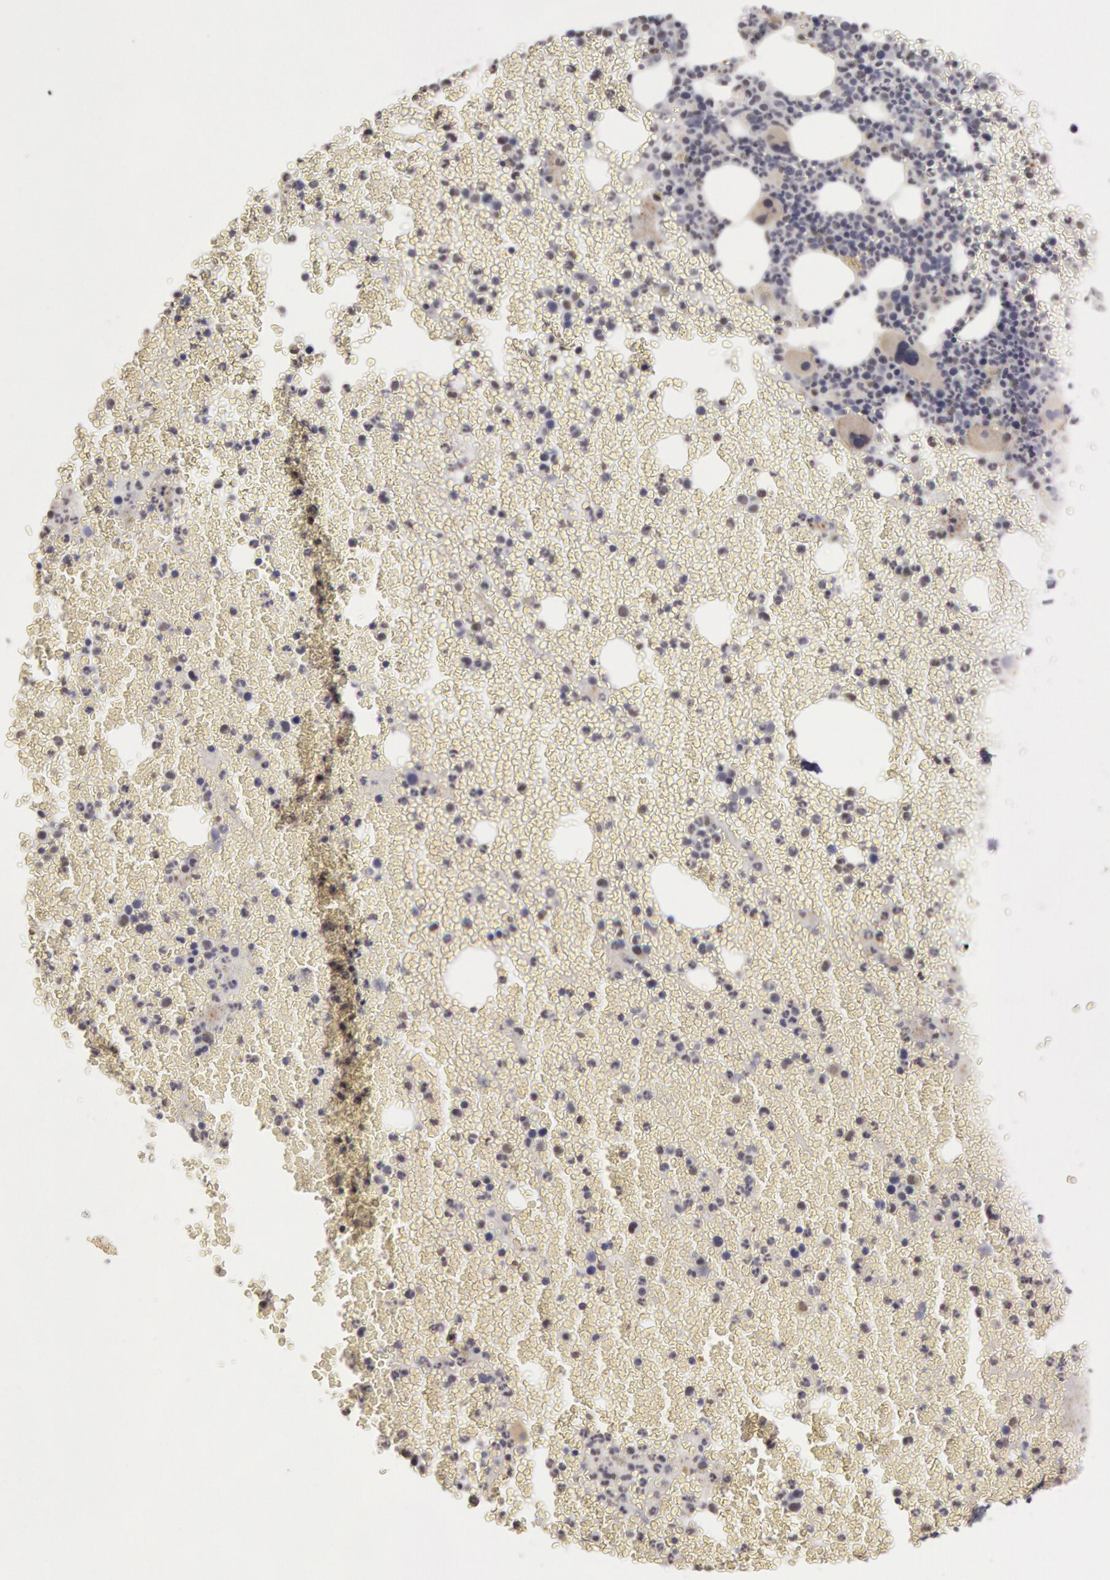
{"staining": {"intensity": "negative", "quantity": "none", "location": "none"}, "tissue": "bone marrow", "cell_type": "Hematopoietic cells", "image_type": "normal", "snomed": [{"axis": "morphology", "description": "Normal tissue, NOS"}, {"axis": "topography", "description": "Bone marrow"}], "caption": "Immunohistochemistry (IHC) histopathology image of unremarkable bone marrow: bone marrow stained with DAB (3,3'-diaminobenzidine) displays no significant protein positivity in hematopoietic cells.", "gene": "RIMBP3B", "patient": {"sex": "female", "age": 53}}